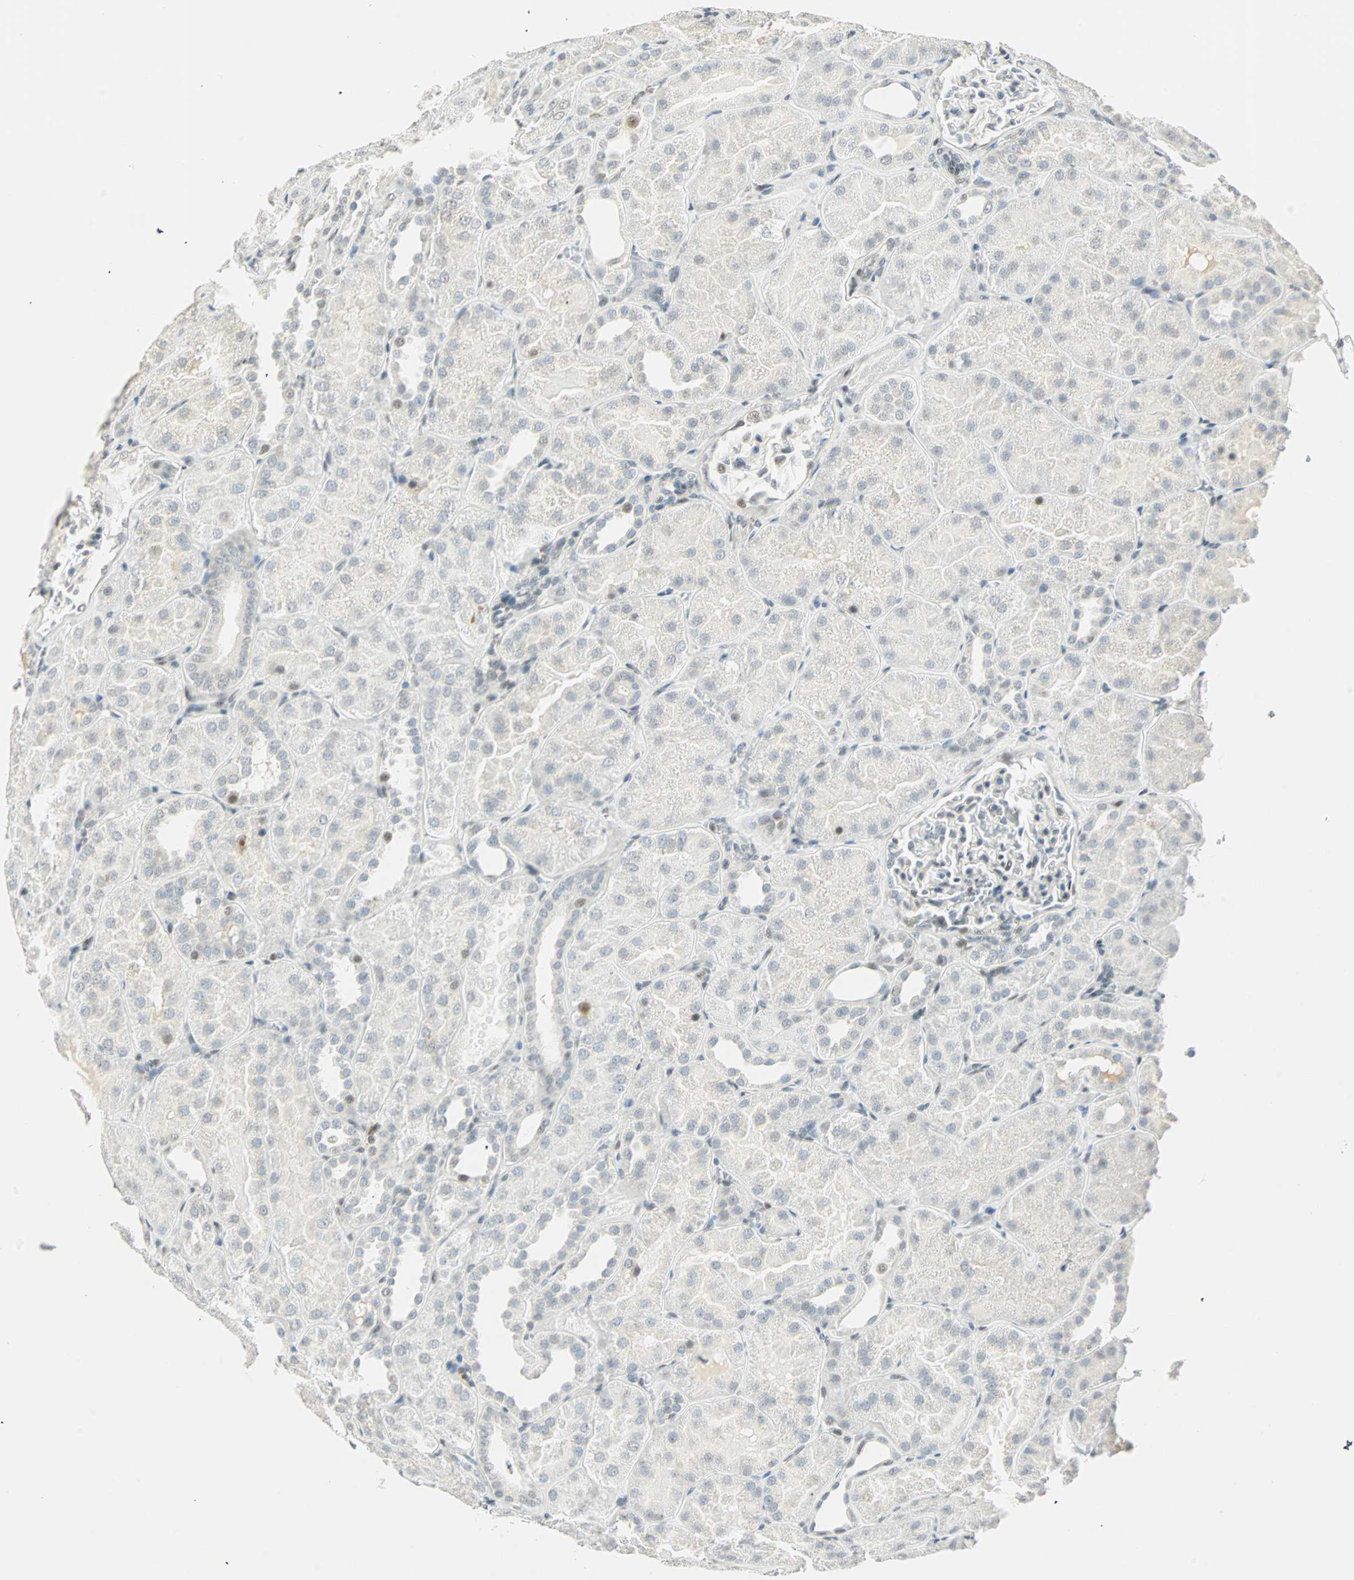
{"staining": {"intensity": "weak", "quantity": "<25%", "location": "nuclear"}, "tissue": "kidney", "cell_type": "Cells in glomeruli", "image_type": "normal", "snomed": [{"axis": "morphology", "description": "Normal tissue, NOS"}, {"axis": "topography", "description": "Kidney"}], "caption": "Immunohistochemistry (IHC) micrograph of normal human kidney stained for a protein (brown), which shows no positivity in cells in glomeruli.", "gene": "SMAD3", "patient": {"sex": "male", "age": 28}}